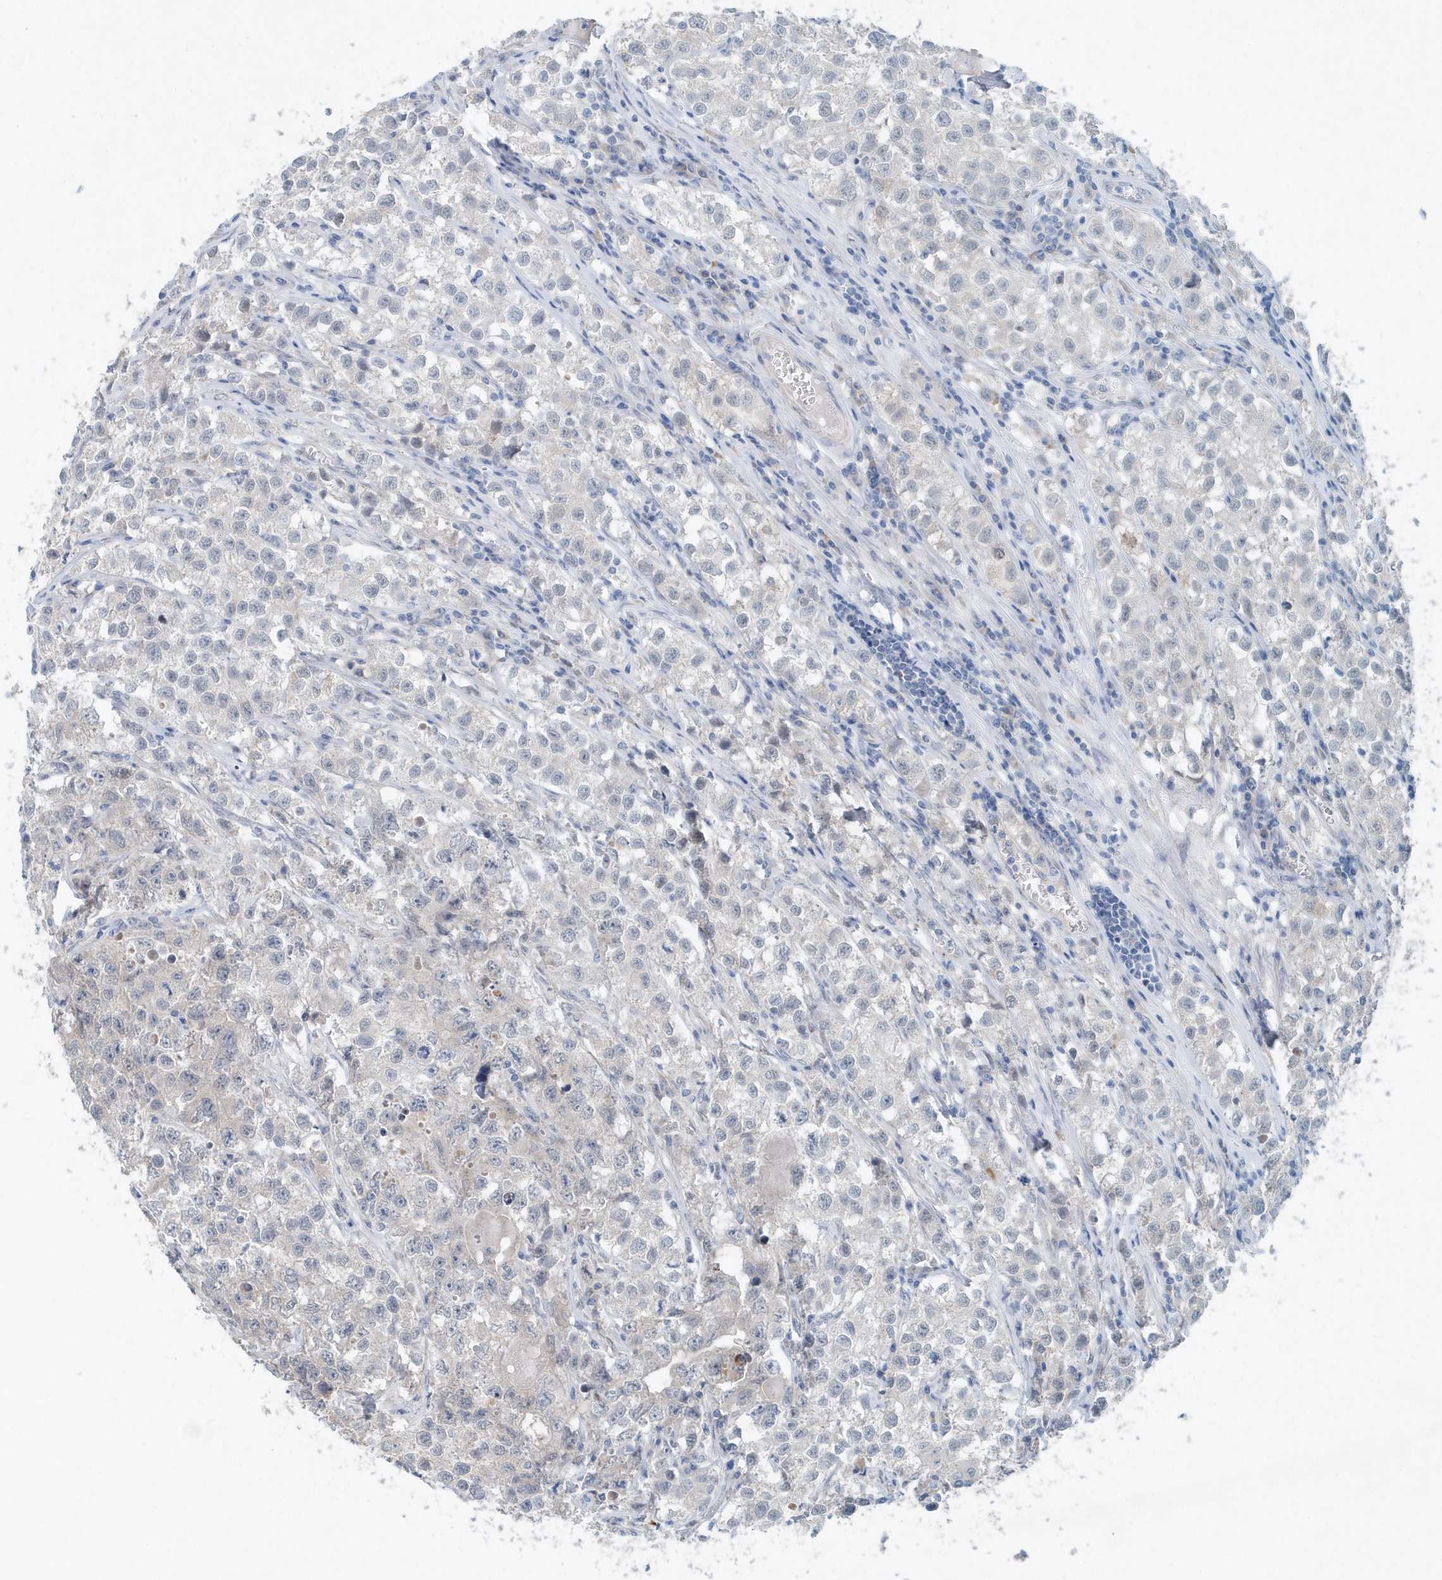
{"staining": {"intensity": "negative", "quantity": "none", "location": "none"}, "tissue": "testis cancer", "cell_type": "Tumor cells", "image_type": "cancer", "snomed": [{"axis": "morphology", "description": "Seminoma, NOS"}, {"axis": "morphology", "description": "Carcinoma, Embryonal, NOS"}, {"axis": "topography", "description": "Testis"}], "caption": "Immunohistochemistry (IHC) of testis cancer displays no staining in tumor cells.", "gene": "PFN2", "patient": {"sex": "male", "age": 43}}